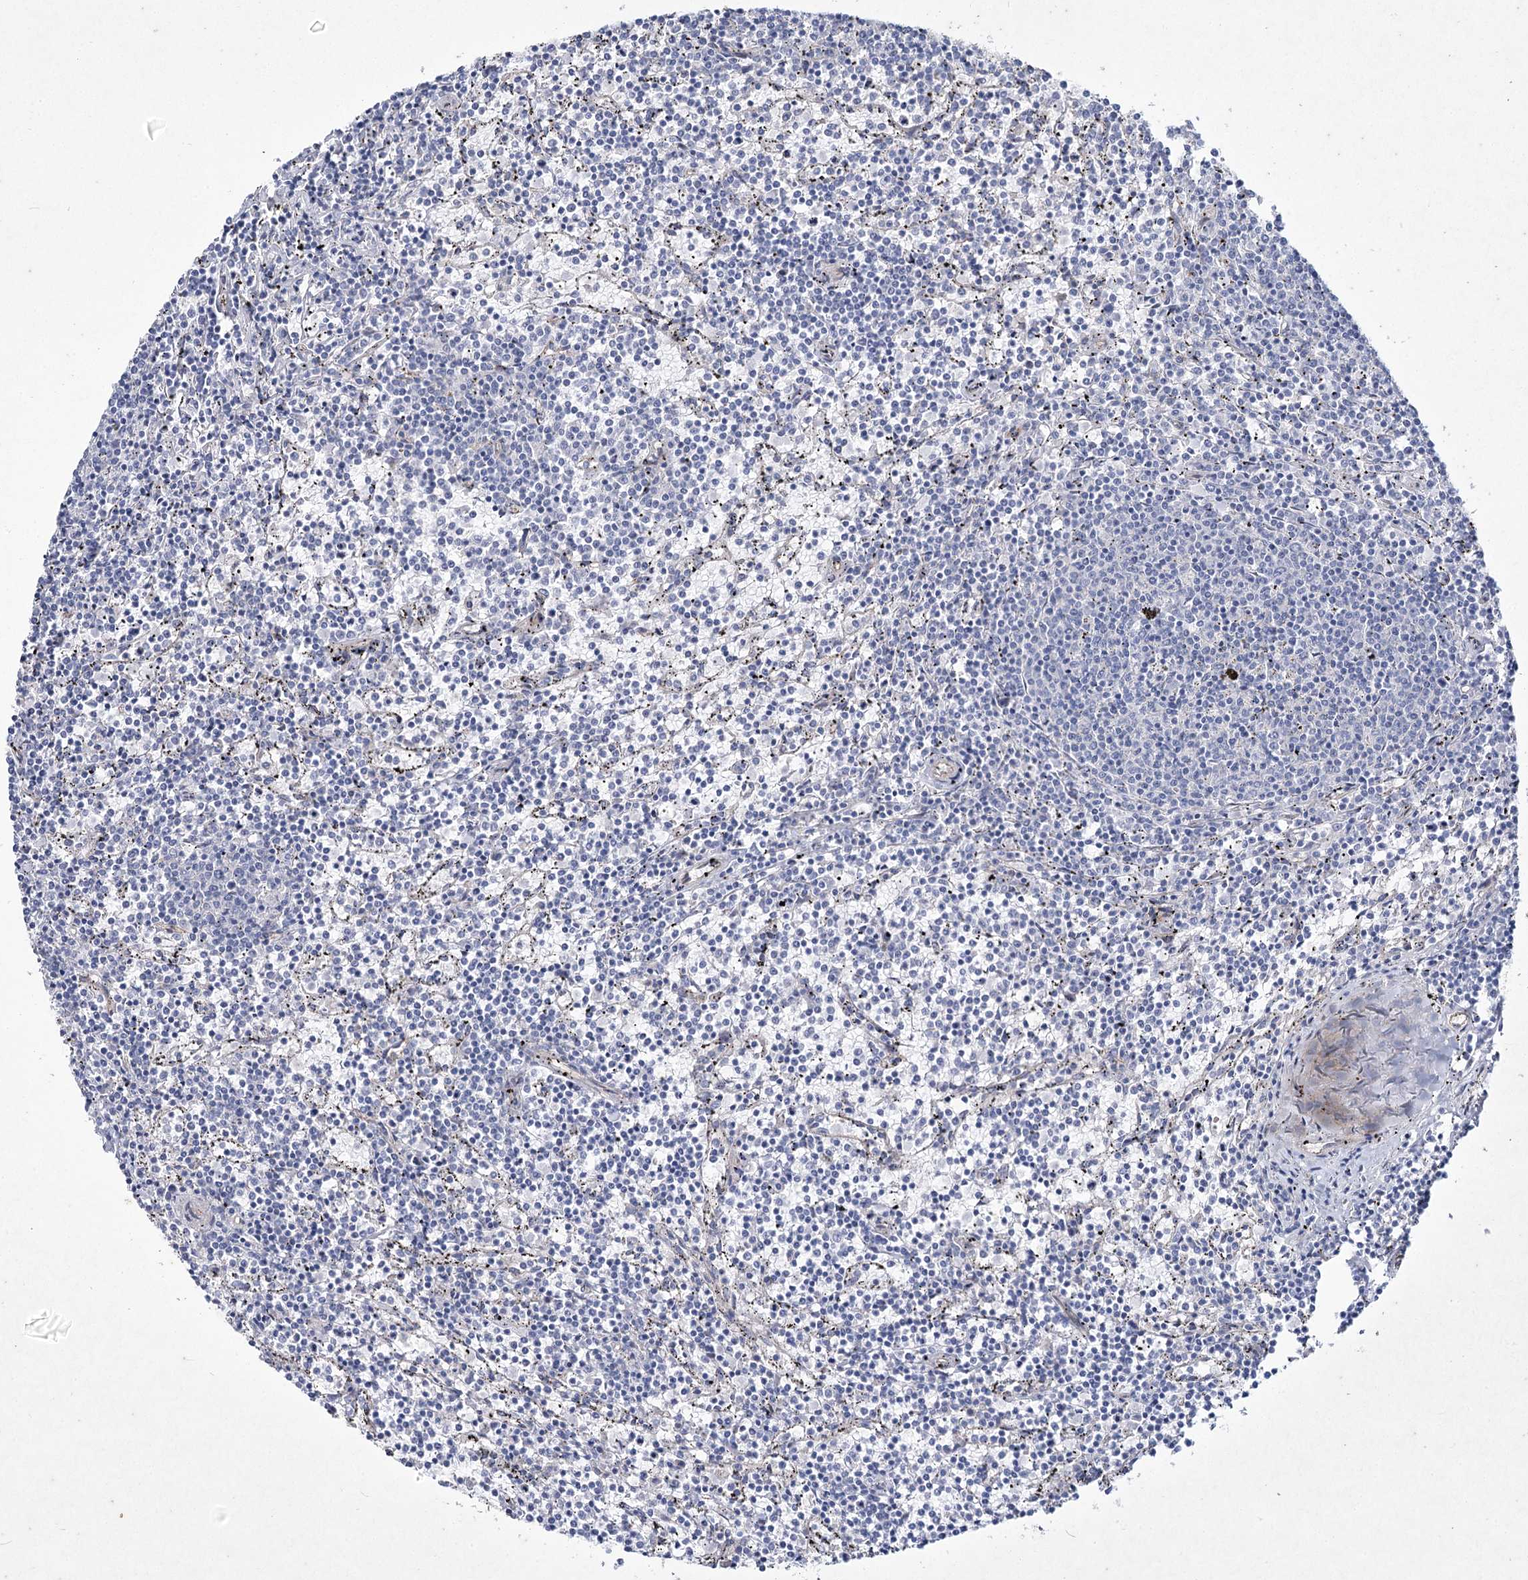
{"staining": {"intensity": "negative", "quantity": "none", "location": "none"}, "tissue": "lymphoma", "cell_type": "Tumor cells", "image_type": "cancer", "snomed": [{"axis": "morphology", "description": "Malignant lymphoma, non-Hodgkin's type, Low grade"}, {"axis": "topography", "description": "Spleen"}], "caption": "An image of human low-grade malignant lymphoma, non-Hodgkin's type is negative for staining in tumor cells. The staining is performed using DAB (3,3'-diaminobenzidine) brown chromogen with nuclei counter-stained in using hematoxylin.", "gene": "LDLRAD3", "patient": {"sex": "female", "age": 50}}